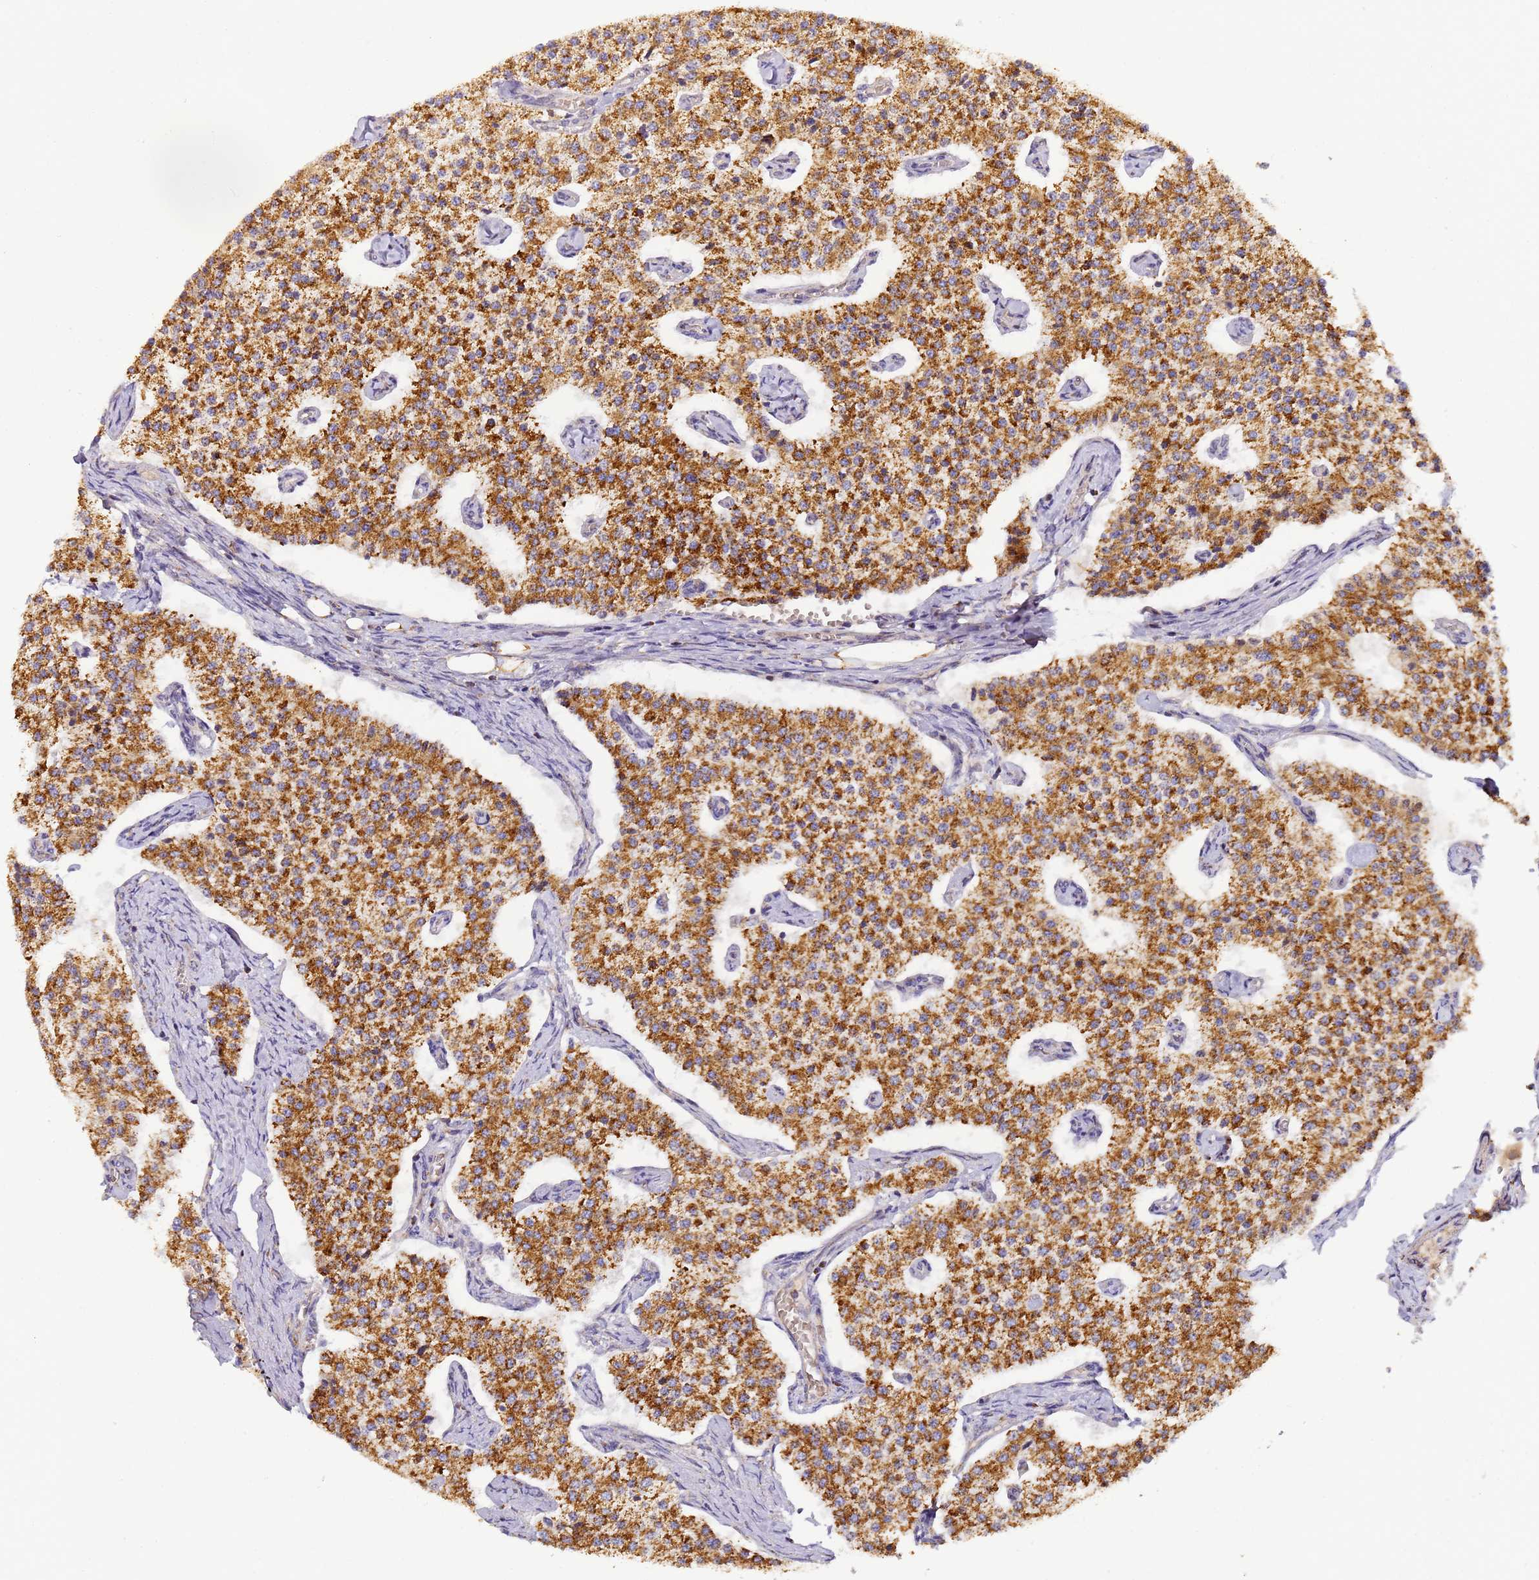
{"staining": {"intensity": "strong", "quantity": ">75%", "location": "cytoplasmic/membranous"}, "tissue": "carcinoid", "cell_type": "Tumor cells", "image_type": "cancer", "snomed": [{"axis": "morphology", "description": "Carcinoid, malignant, NOS"}, {"axis": "topography", "description": "Colon"}], "caption": "IHC image of neoplastic tissue: human carcinoid (malignant) stained using IHC reveals high levels of strong protein expression localized specifically in the cytoplasmic/membranous of tumor cells, appearing as a cytoplasmic/membranous brown color.", "gene": "FRG2C", "patient": {"sex": "female", "age": 52}}